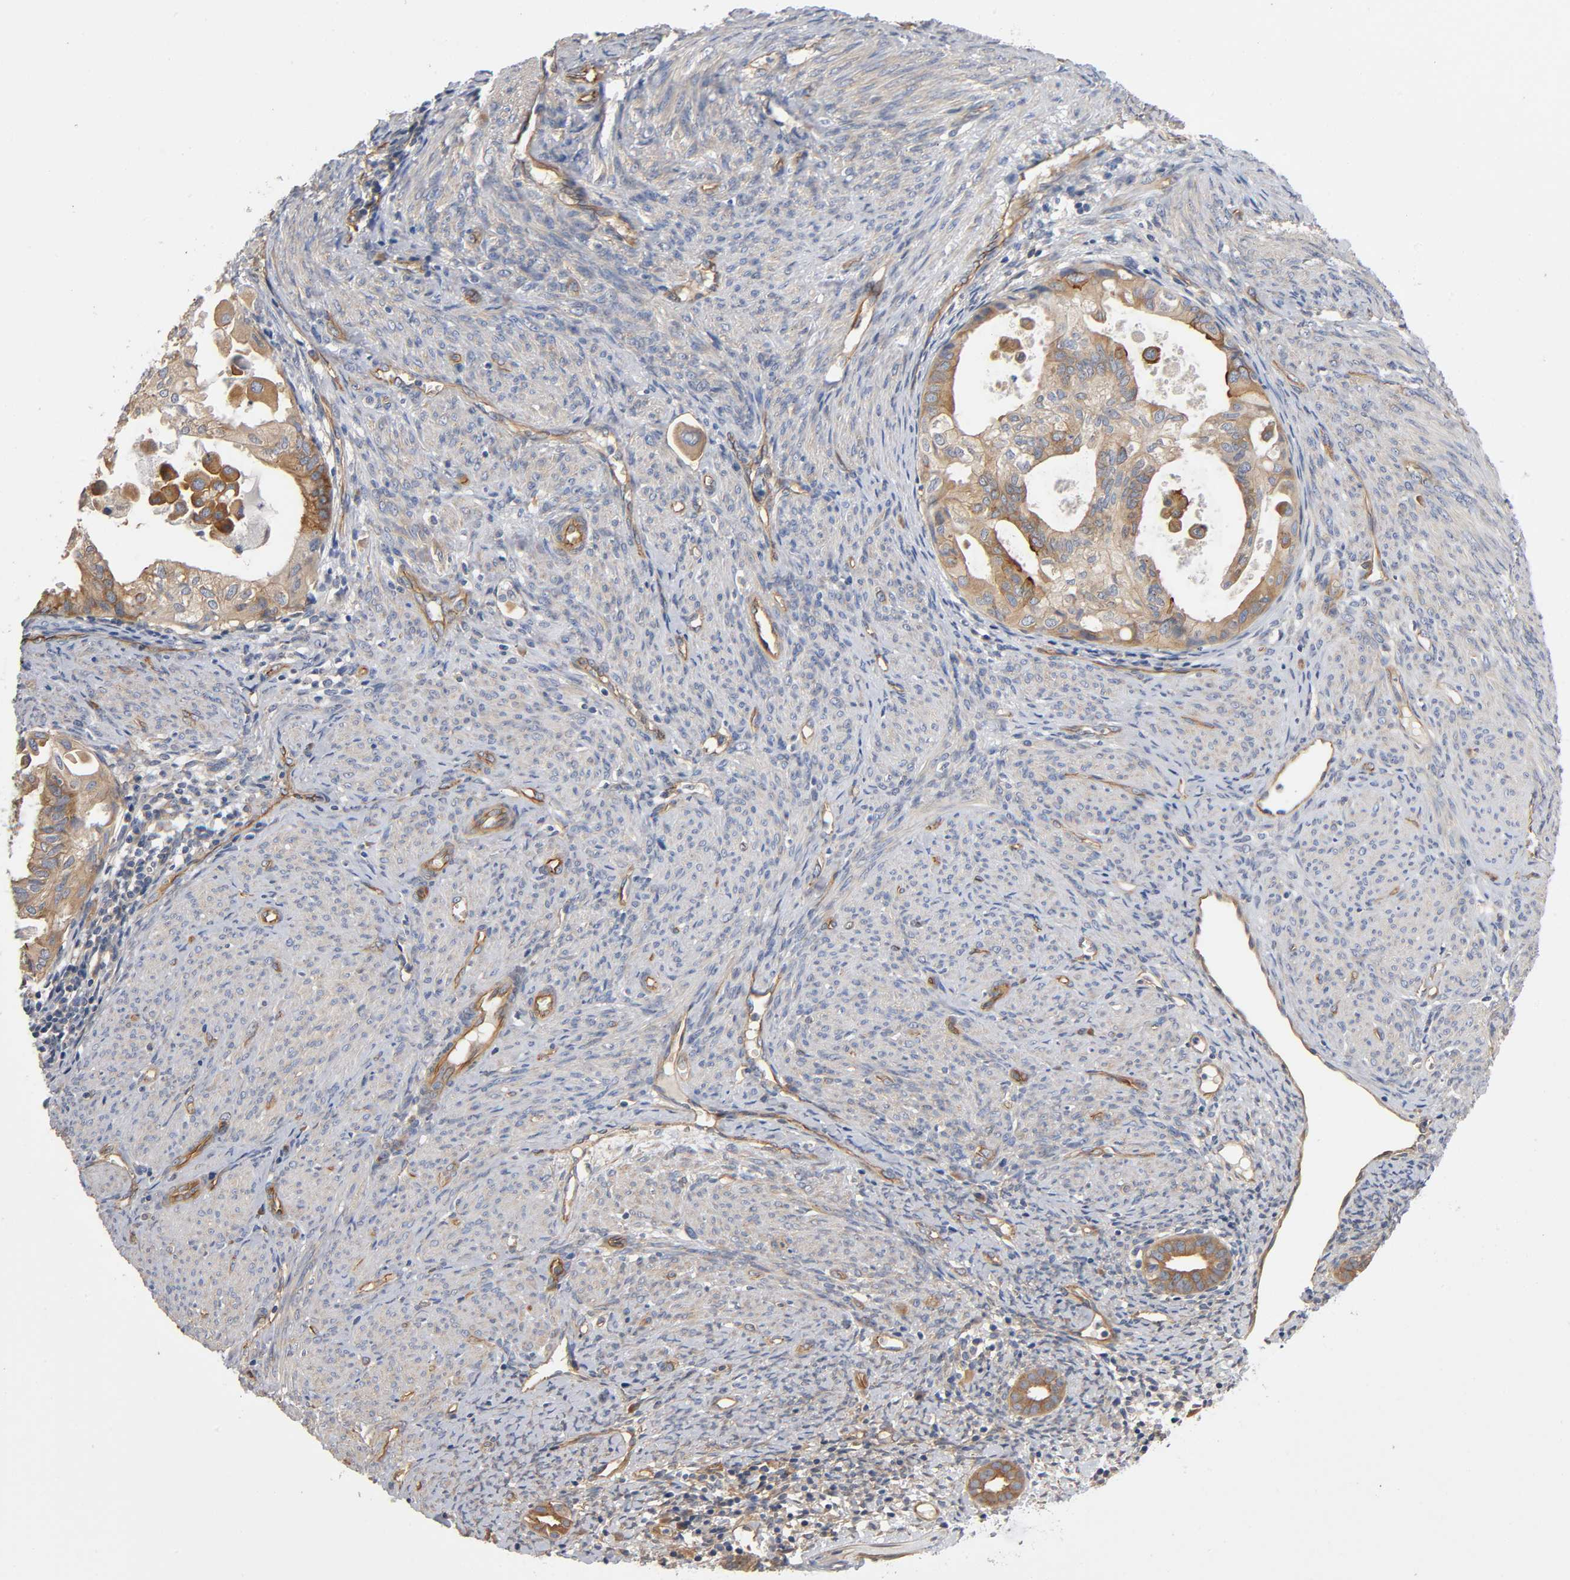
{"staining": {"intensity": "moderate", "quantity": "25%-75%", "location": "cytoplasmic/membranous"}, "tissue": "cervical cancer", "cell_type": "Tumor cells", "image_type": "cancer", "snomed": [{"axis": "morphology", "description": "Normal tissue, NOS"}, {"axis": "morphology", "description": "Adenocarcinoma, NOS"}, {"axis": "topography", "description": "Cervix"}, {"axis": "topography", "description": "Endometrium"}], "caption": "Tumor cells demonstrate moderate cytoplasmic/membranous positivity in about 25%-75% of cells in adenocarcinoma (cervical).", "gene": "MARS1", "patient": {"sex": "female", "age": 86}}